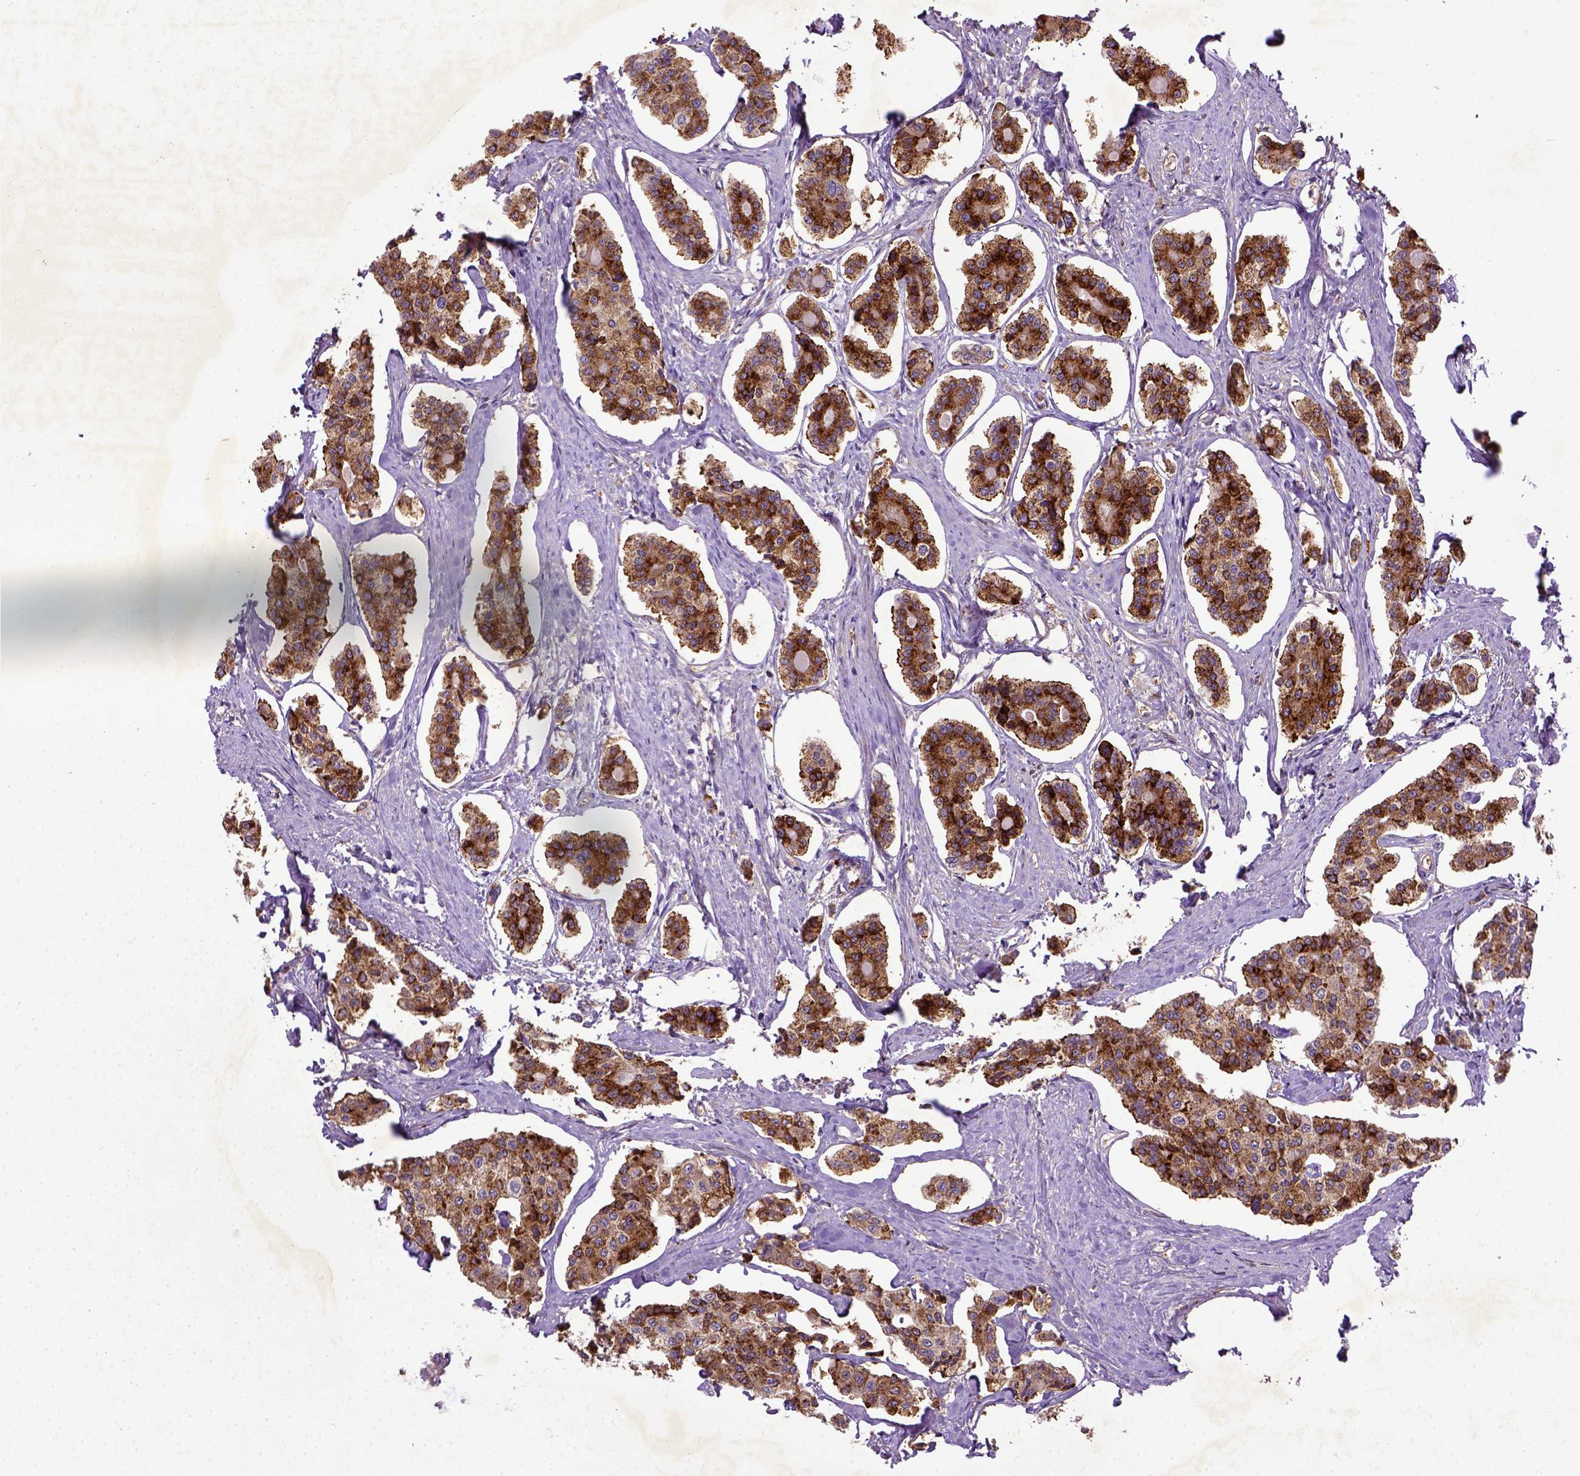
{"staining": {"intensity": "strong", "quantity": ">75%", "location": "cytoplasmic/membranous"}, "tissue": "carcinoid", "cell_type": "Tumor cells", "image_type": "cancer", "snomed": [{"axis": "morphology", "description": "Carcinoid, malignant, NOS"}, {"axis": "topography", "description": "Small intestine"}], "caption": "Protein staining of carcinoid tissue reveals strong cytoplasmic/membranous staining in approximately >75% of tumor cells.", "gene": "DEPDC1B", "patient": {"sex": "female", "age": 65}}